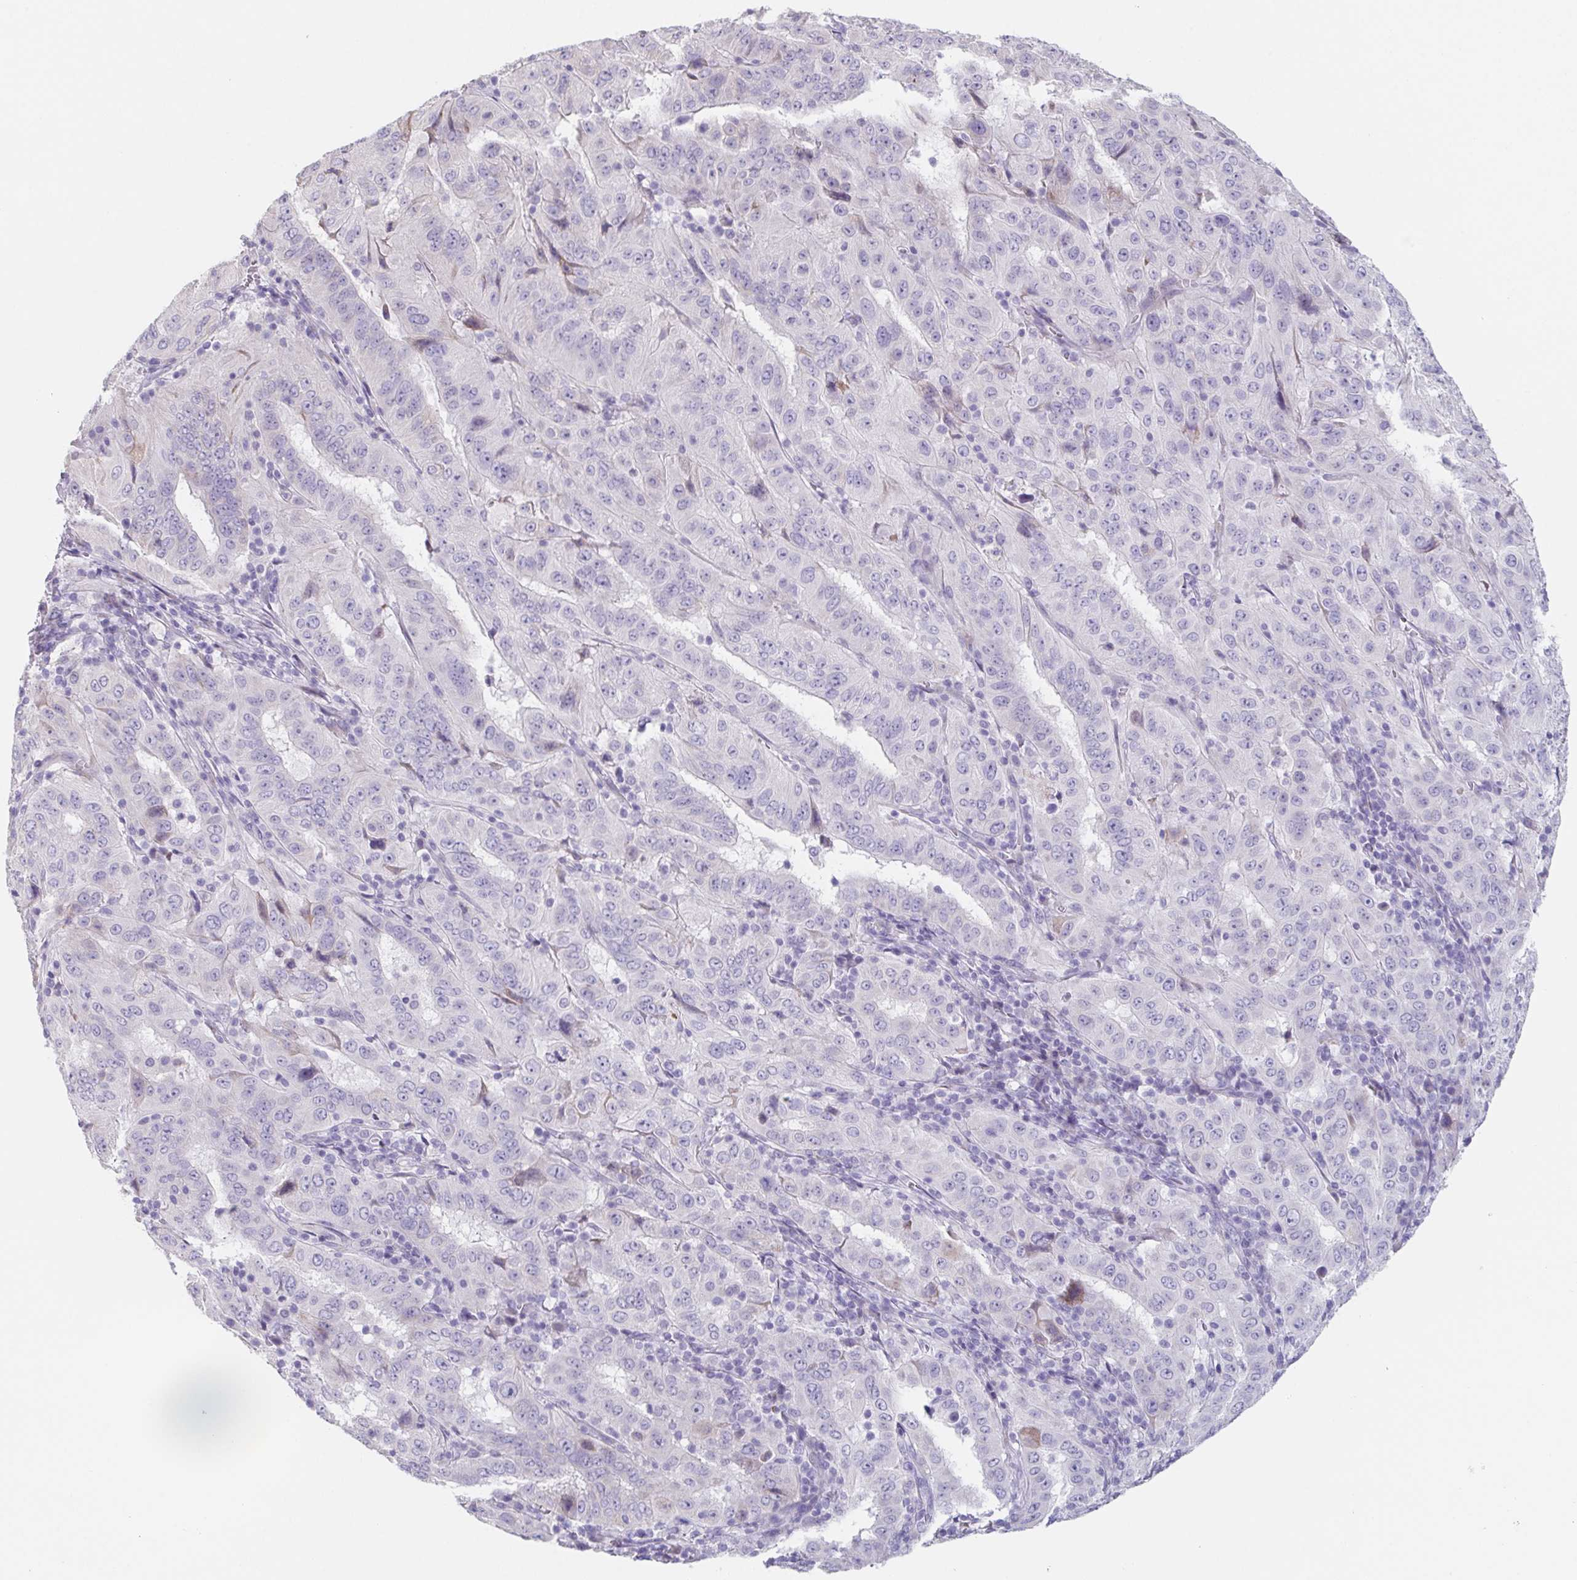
{"staining": {"intensity": "negative", "quantity": "none", "location": "none"}, "tissue": "pancreatic cancer", "cell_type": "Tumor cells", "image_type": "cancer", "snomed": [{"axis": "morphology", "description": "Adenocarcinoma, NOS"}, {"axis": "topography", "description": "Pancreas"}], "caption": "Immunohistochemical staining of adenocarcinoma (pancreatic) reveals no significant expression in tumor cells.", "gene": "HDGFL1", "patient": {"sex": "male", "age": 63}}